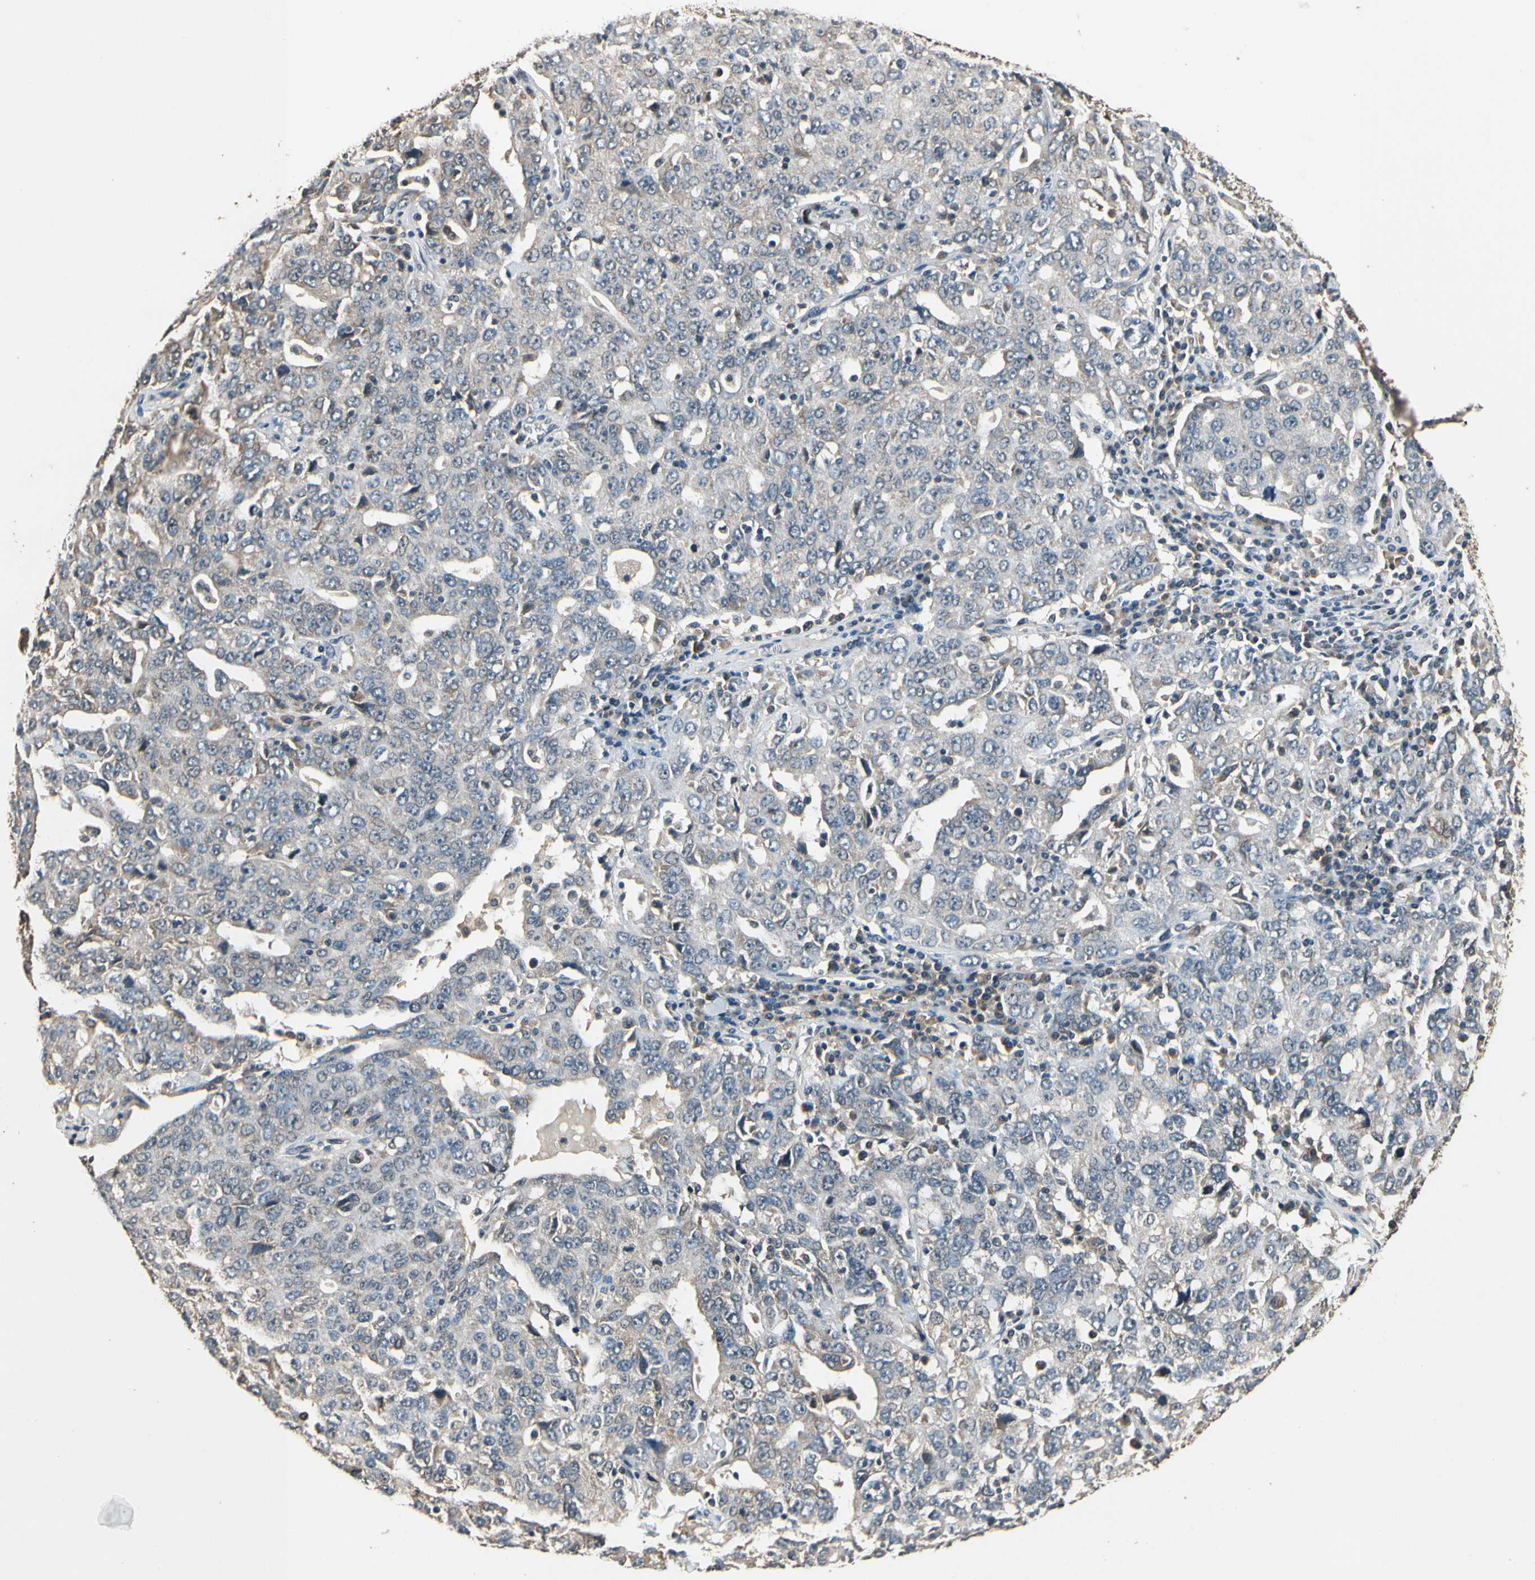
{"staining": {"intensity": "weak", "quantity": "25%-75%", "location": "cytoplasmic/membranous"}, "tissue": "ovarian cancer", "cell_type": "Tumor cells", "image_type": "cancer", "snomed": [{"axis": "morphology", "description": "Carcinoma, endometroid"}, {"axis": "topography", "description": "Ovary"}], "caption": "Ovarian endometroid carcinoma stained for a protein displays weak cytoplasmic/membranous positivity in tumor cells.", "gene": "GCLC", "patient": {"sex": "female", "age": 62}}